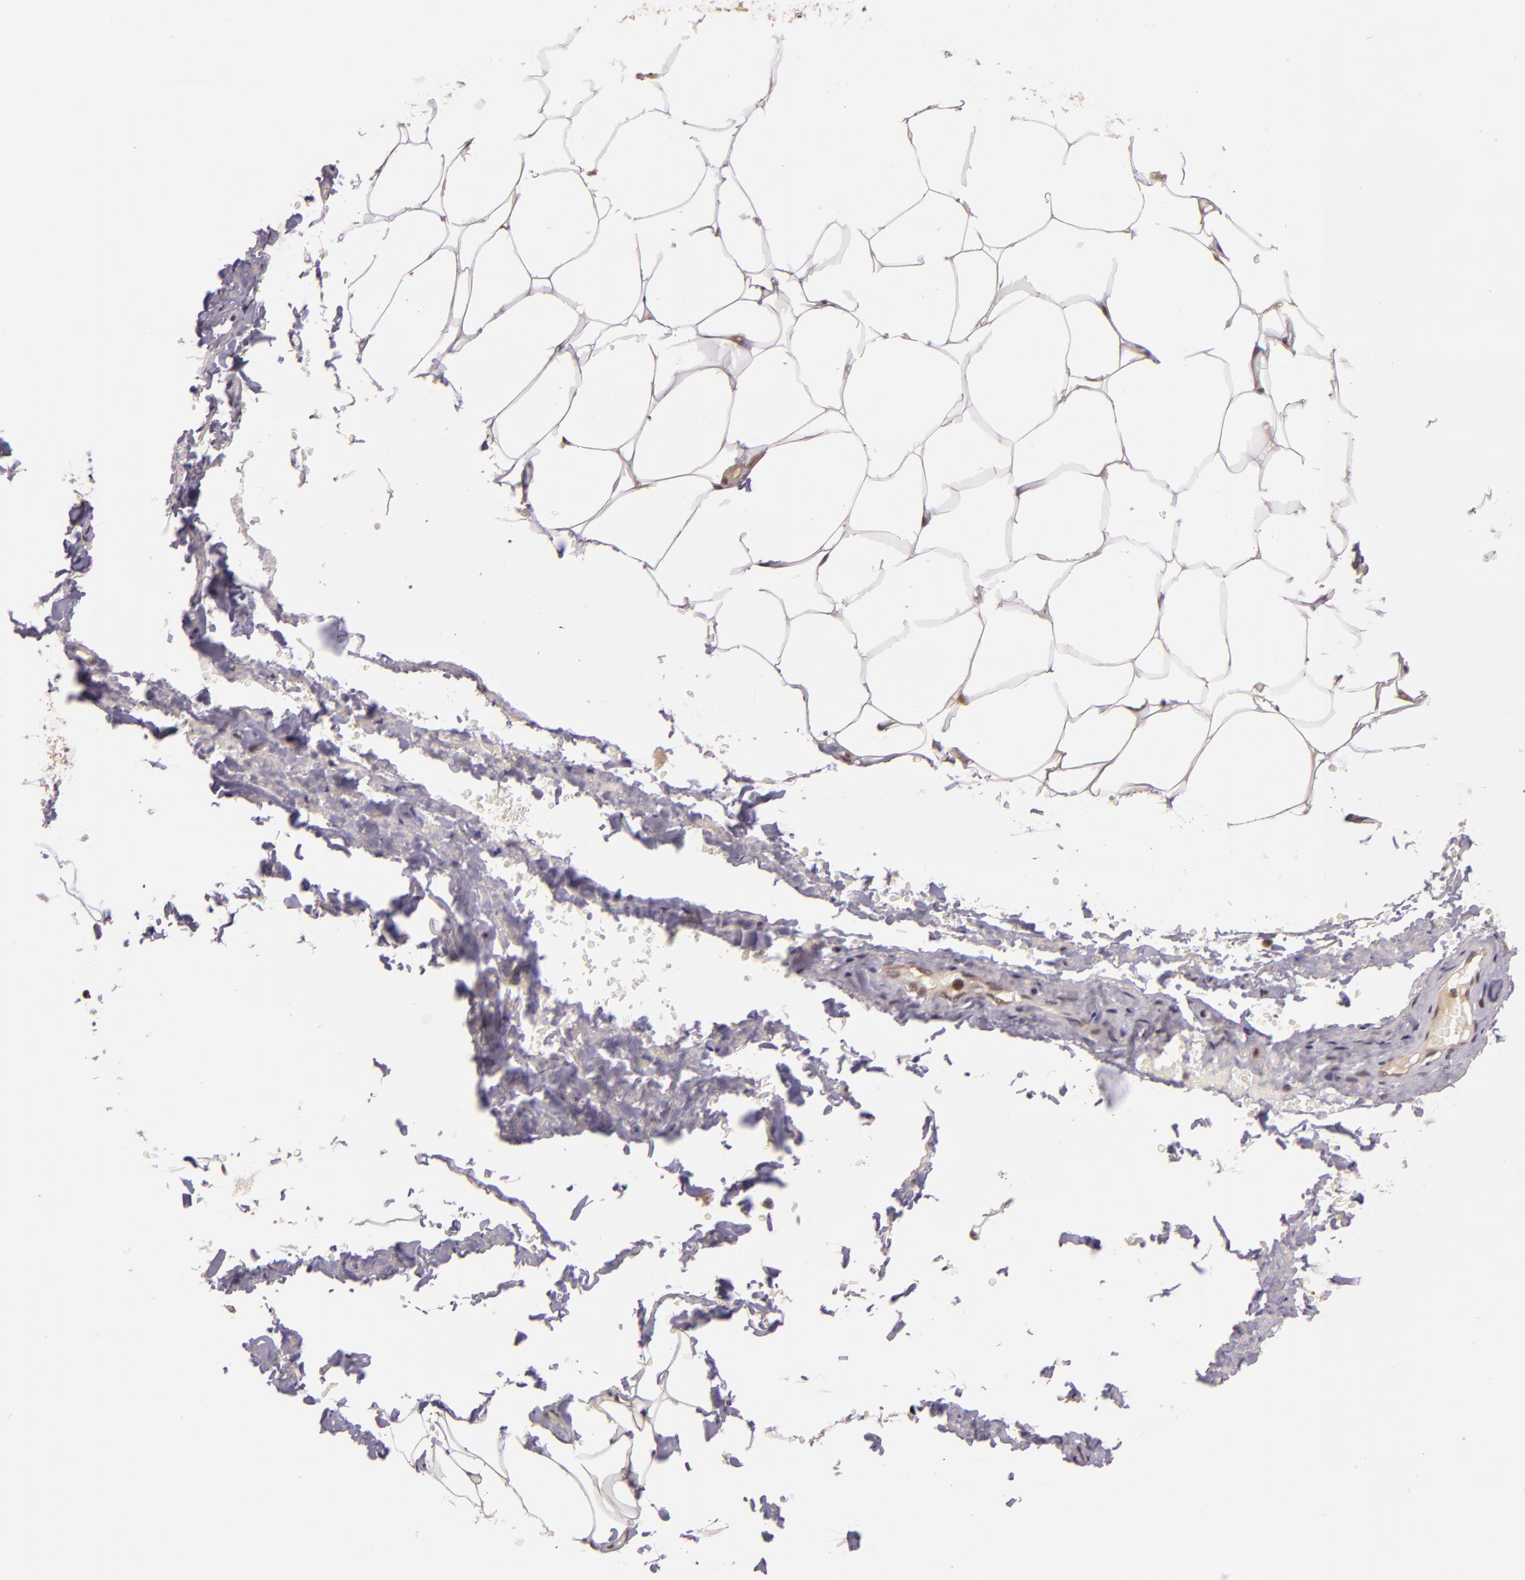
{"staining": {"intensity": "moderate", "quantity": ">75%", "location": "cytoplasmic/membranous,nuclear"}, "tissue": "adipose tissue", "cell_type": "Adipocytes", "image_type": "normal", "snomed": [{"axis": "morphology", "description": "Normal tissue, NOS"}, {"axis": "topography", "description": "Soft tissue"}, {"axis": "topography", "description": "Peripheral nerve tissue"}], "caption": "Moderate cytoplasmic/membranous,nuclear expression for a protein is identified in about >75% of adipocytes of benign adipose tissue using immunohistochemistry (IHC).", "gene": "TXNRD2", "patient": {"sex": "female", "age": 68}}